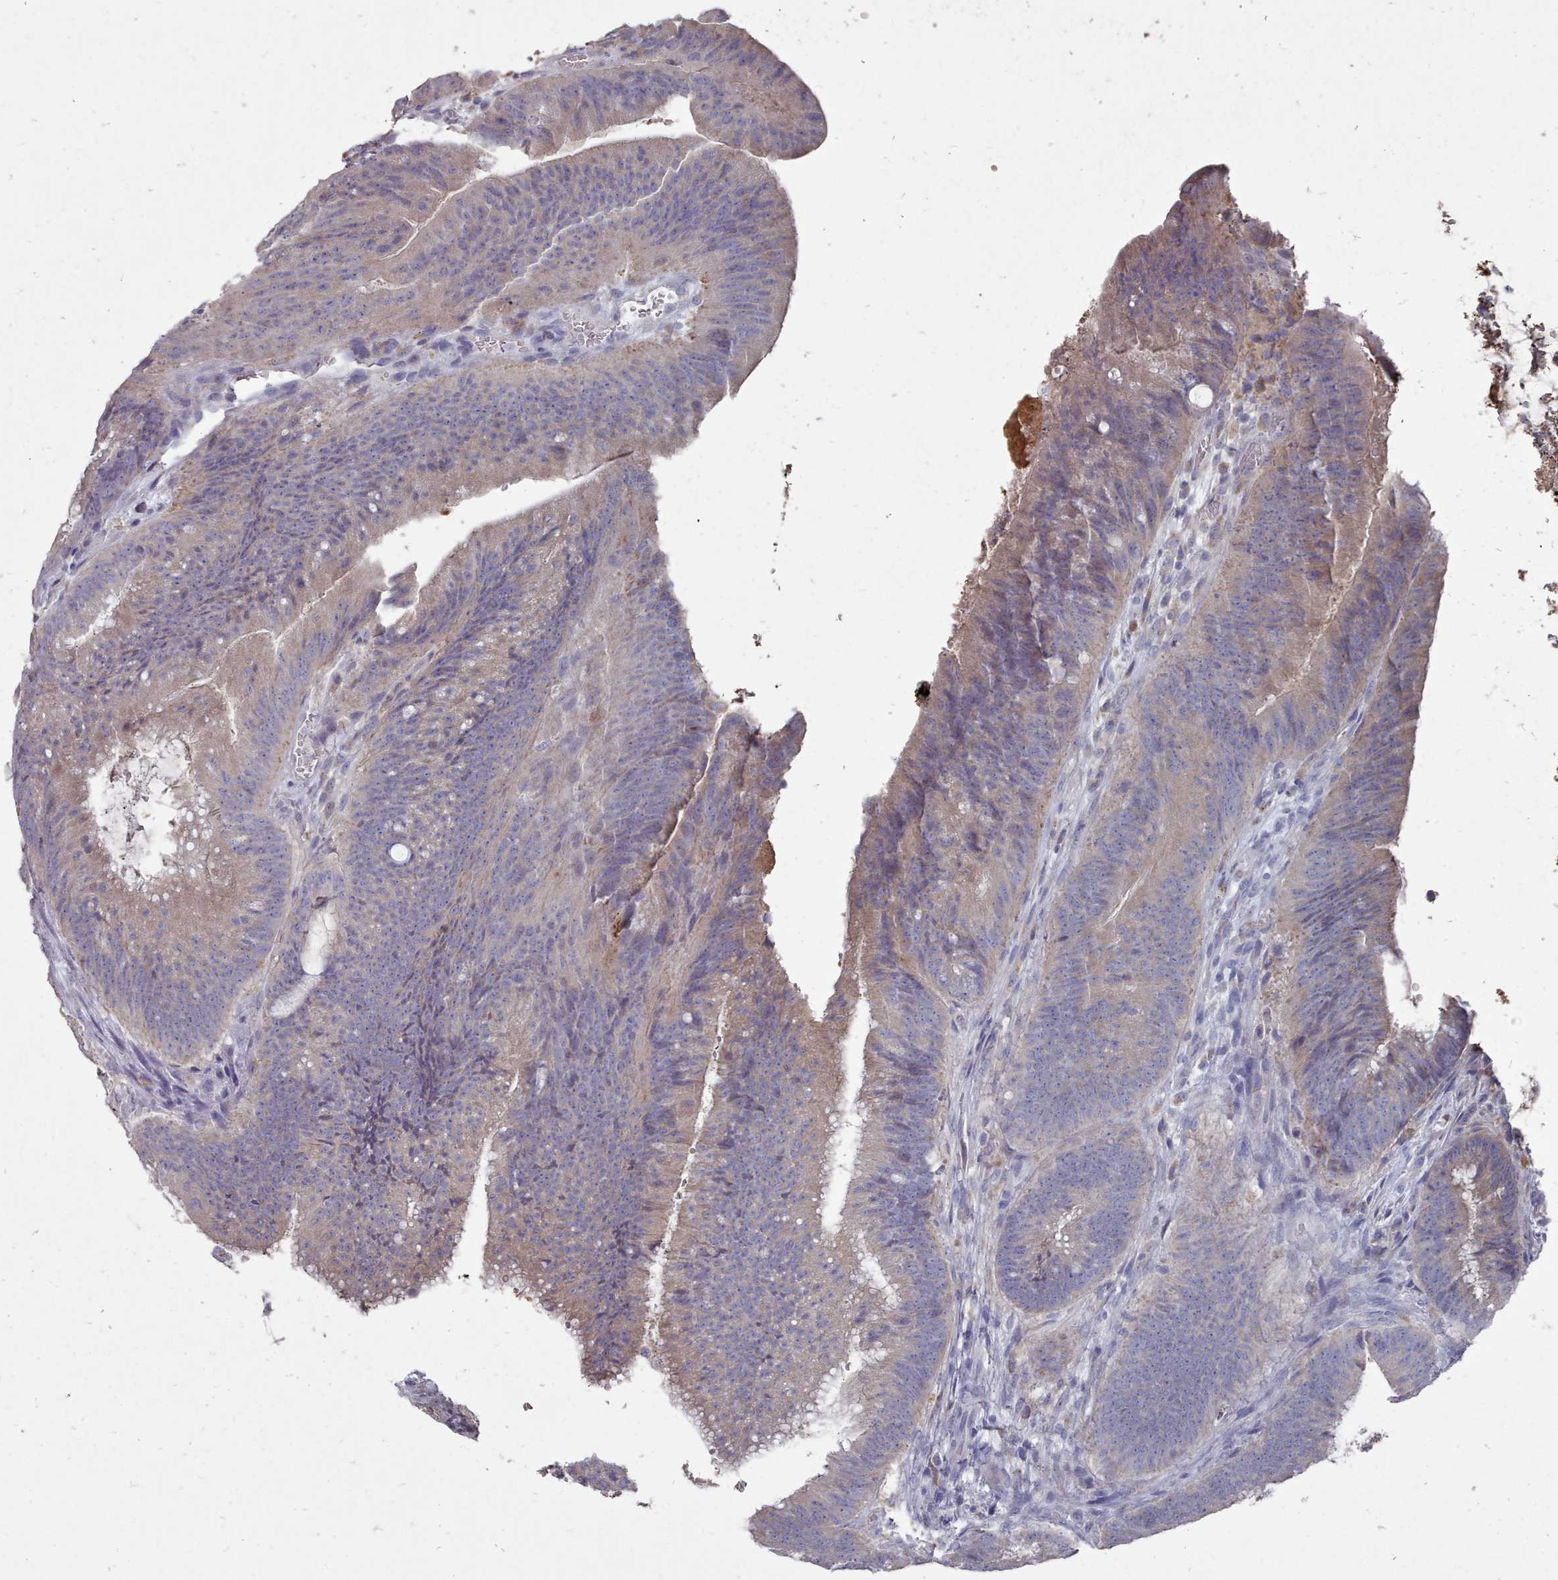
{"staining": {"intensity": "weak", "quantity": "25%-75%", "location": "cytoplasmic/membranous"}, "tissue": "colorectal cancer", "cell_type": "Tumor cells", "image_type": "cancer", "snomed": [{"axis": "morphology", "description": "Adenocarcinoma, NOS"}, {"axis": "topography", "description": "Colon"}], "caption": "Protein staining of colorectal cancer (adenocarcinoma) tissue shows weak cytoplasmic/membranous staining in approximately 25%-75% of tumor cells.", "gene": "OTULINL", "patient": {"sex": "female", "age": 43}}